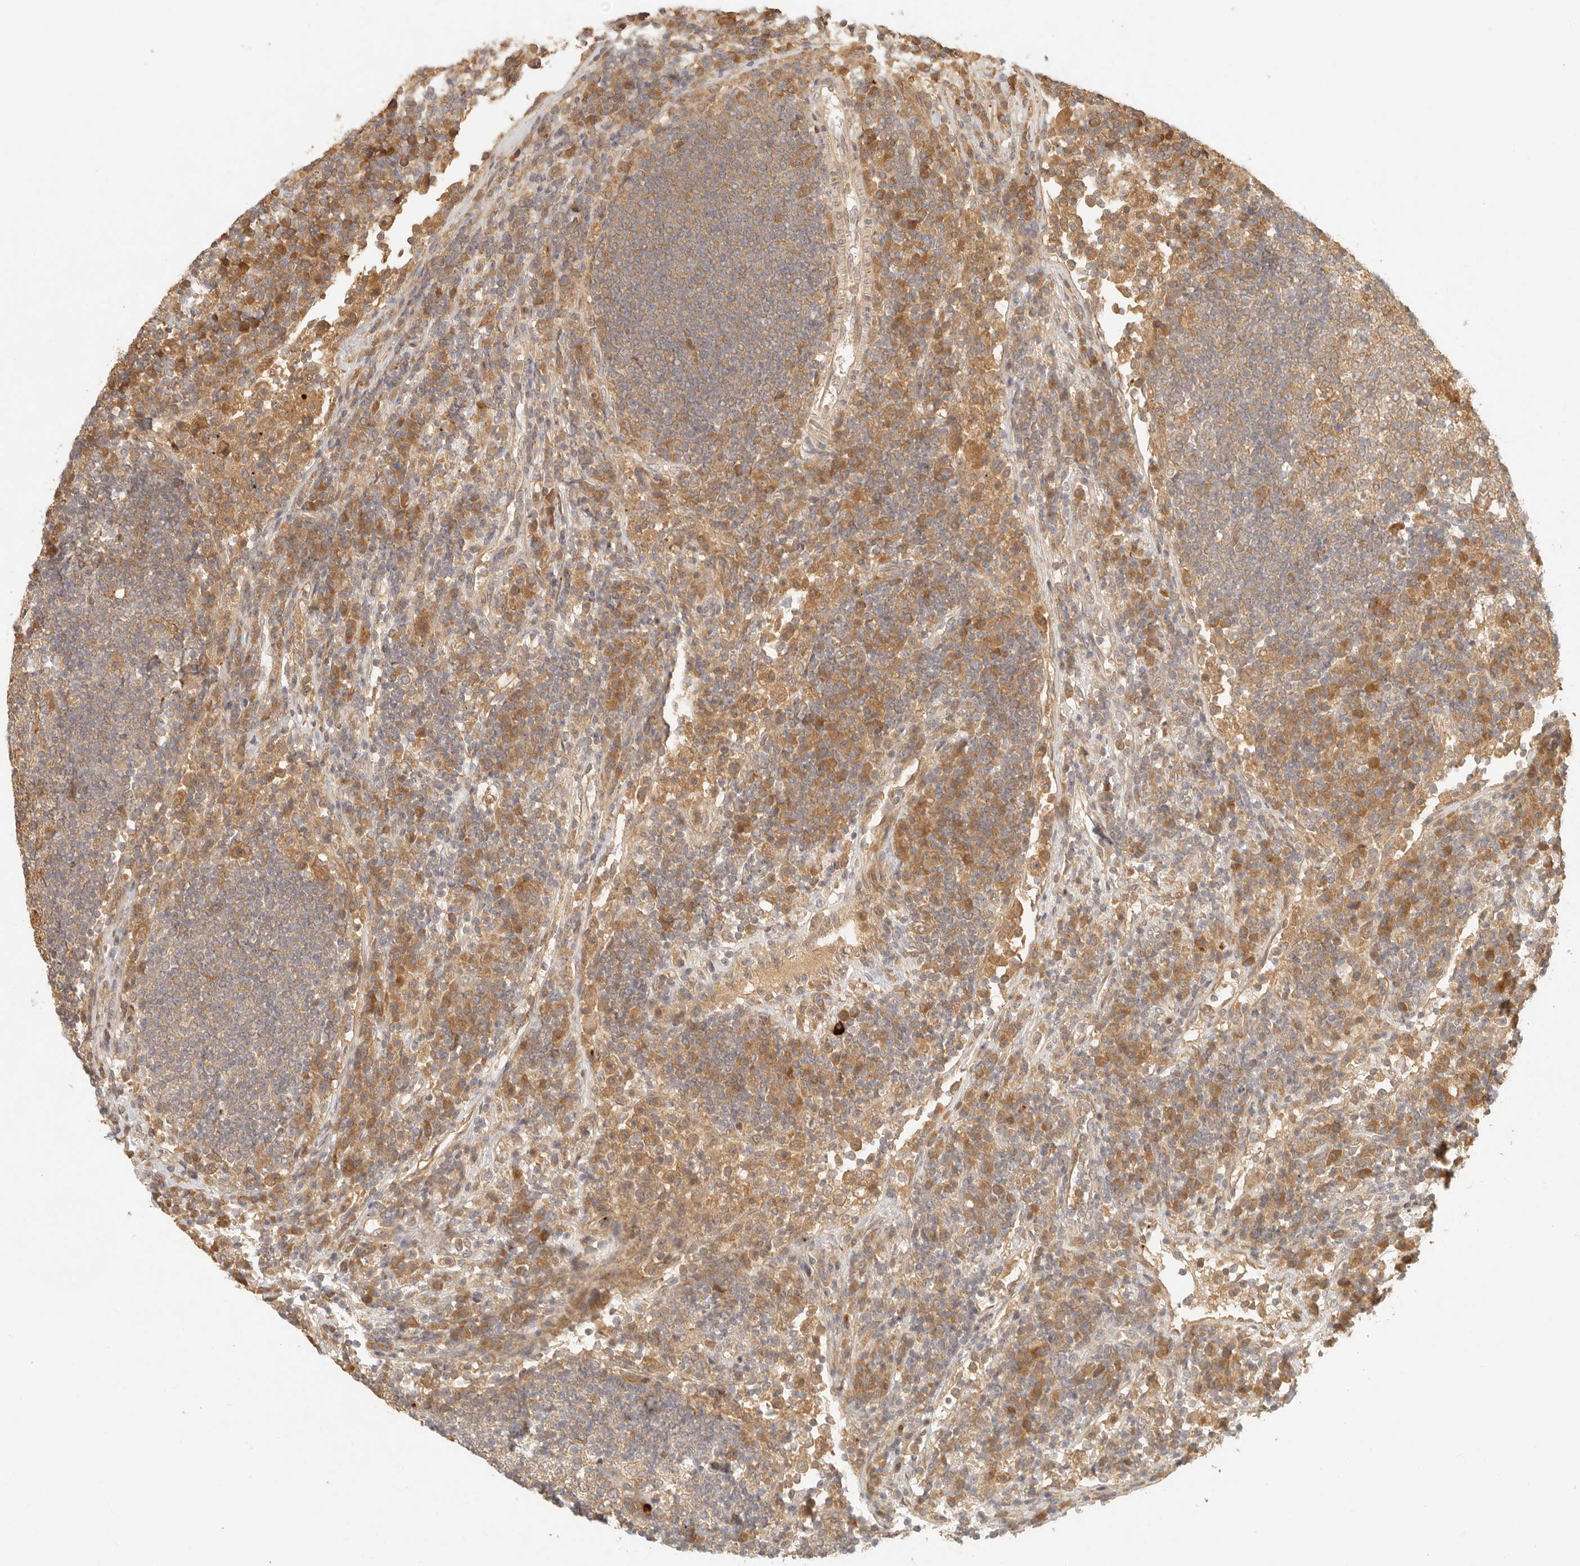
{"staining": {"intensity": "moderate", "quantity": "25%-75%", "location": "cytoplasmic/membranous"}, "tissue": "lymph node", "cell_type": "Germinal center cells", "image_type": "normal", "snomed": [{"axis": "morphology", "description": "Normal tissue, NOS"}, {"axis": "topography", "description": "Lymph node"}], "caption": "Germinal center cells exhibit medium levels of moderate cytoplasmic/membranous positivity in about 25%-75% of cells in normal lymph node. (DAB IHC, brown staining for protein, blue staining for nuclei).", "gene": "ANKRD61", "patient": {"sex": "female", "age": 53}}